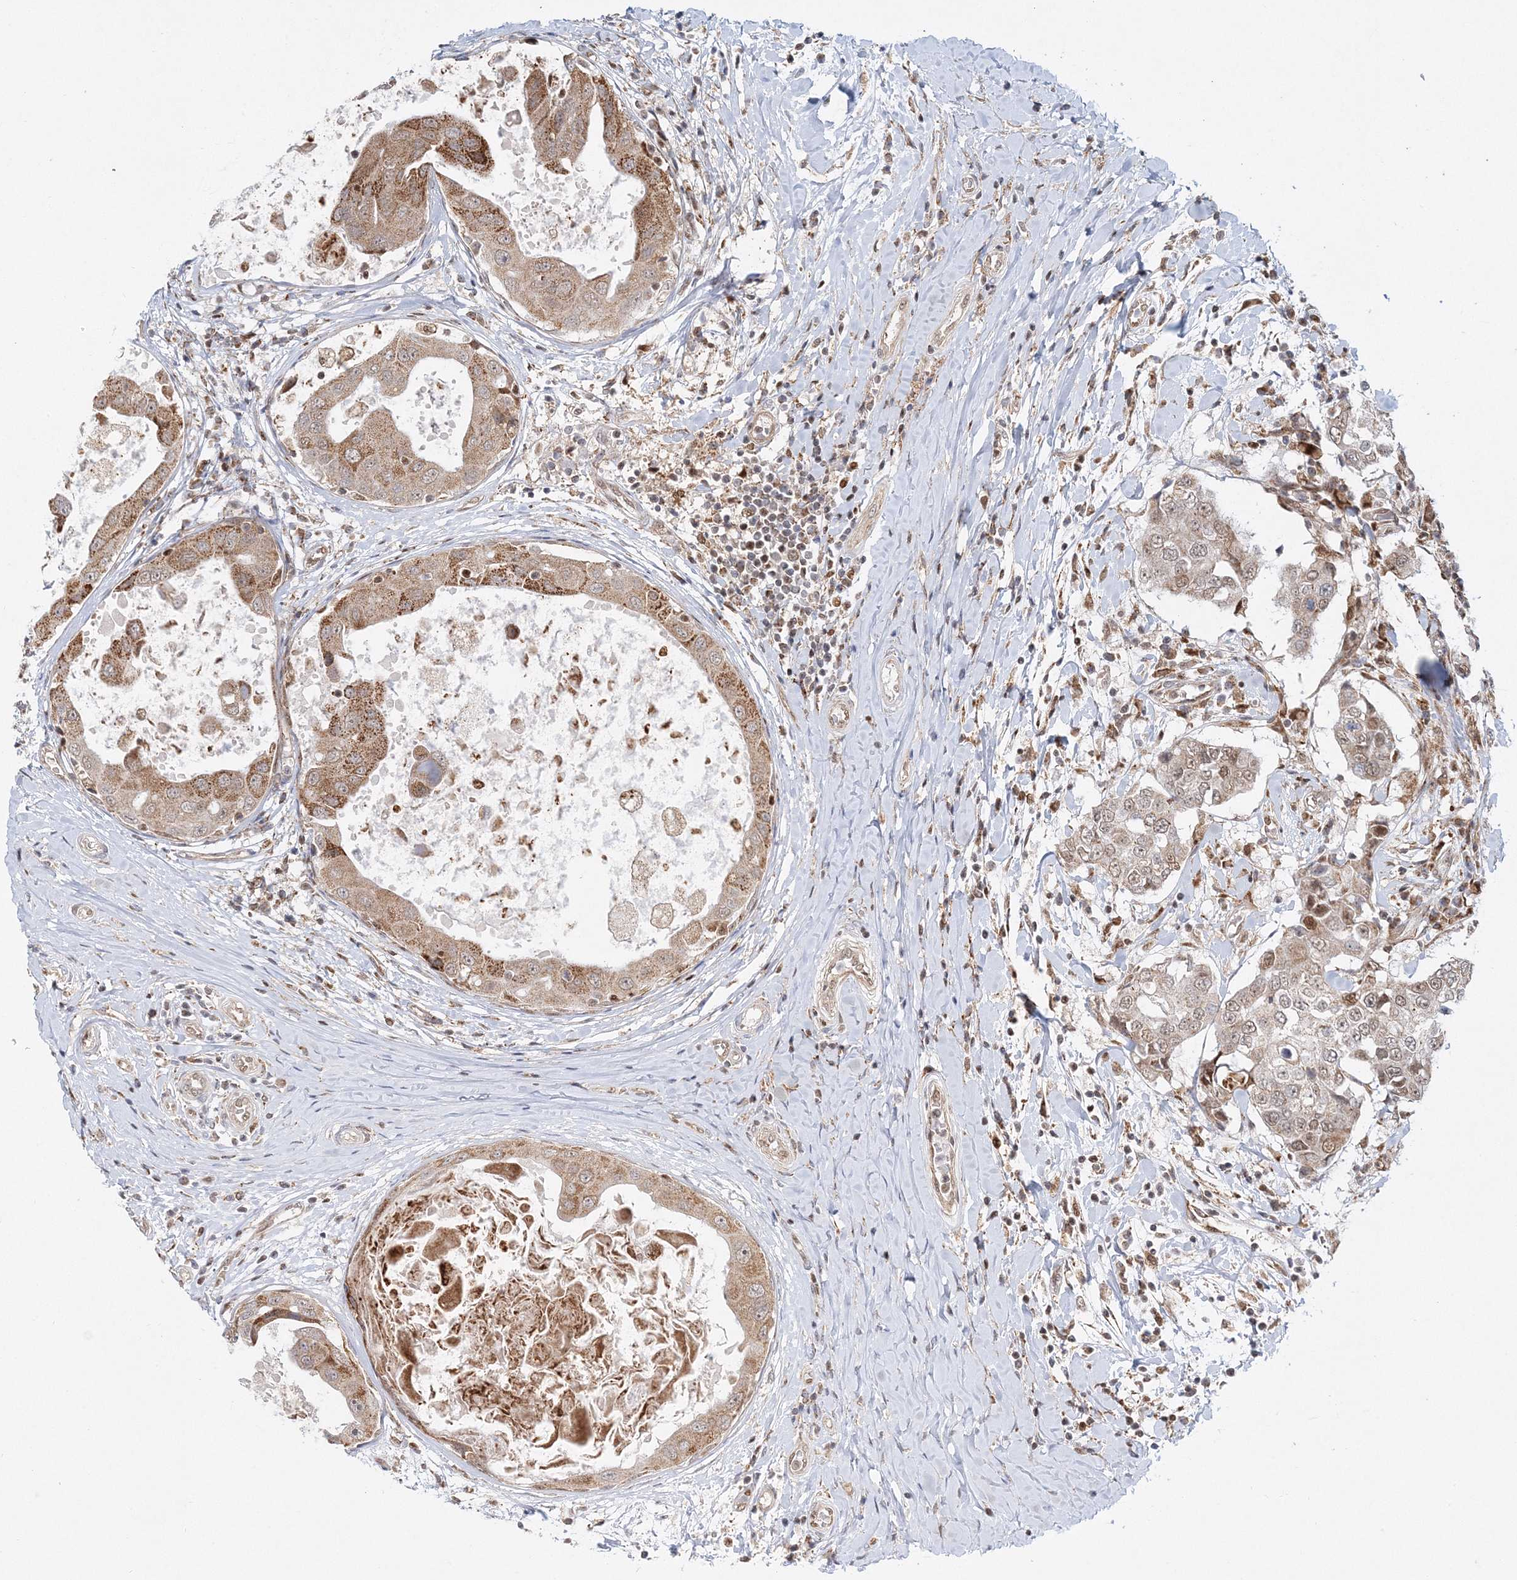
{"staining": {"intensity": "moderate", "quantity": ">75%", "location": "cytoplasmic/membranous"}, "tissue": "breast cancer", "cell_type": "Tumor cells", "image_type": "cancer", "snomed": [{"axis": "morphology", "description": "Duct carcinoma"}, {"axis": "topography", "description": "Breast"}], "caption": "Immunohistochemical staining of intraductal carcinoma (breast) exhibits medium levels of moderate cytoplasmic/membranous expression in about >75% of tumor cells.", "gene": "RAB11FIP2", "patient": {"sex": "female", "age": 27}}